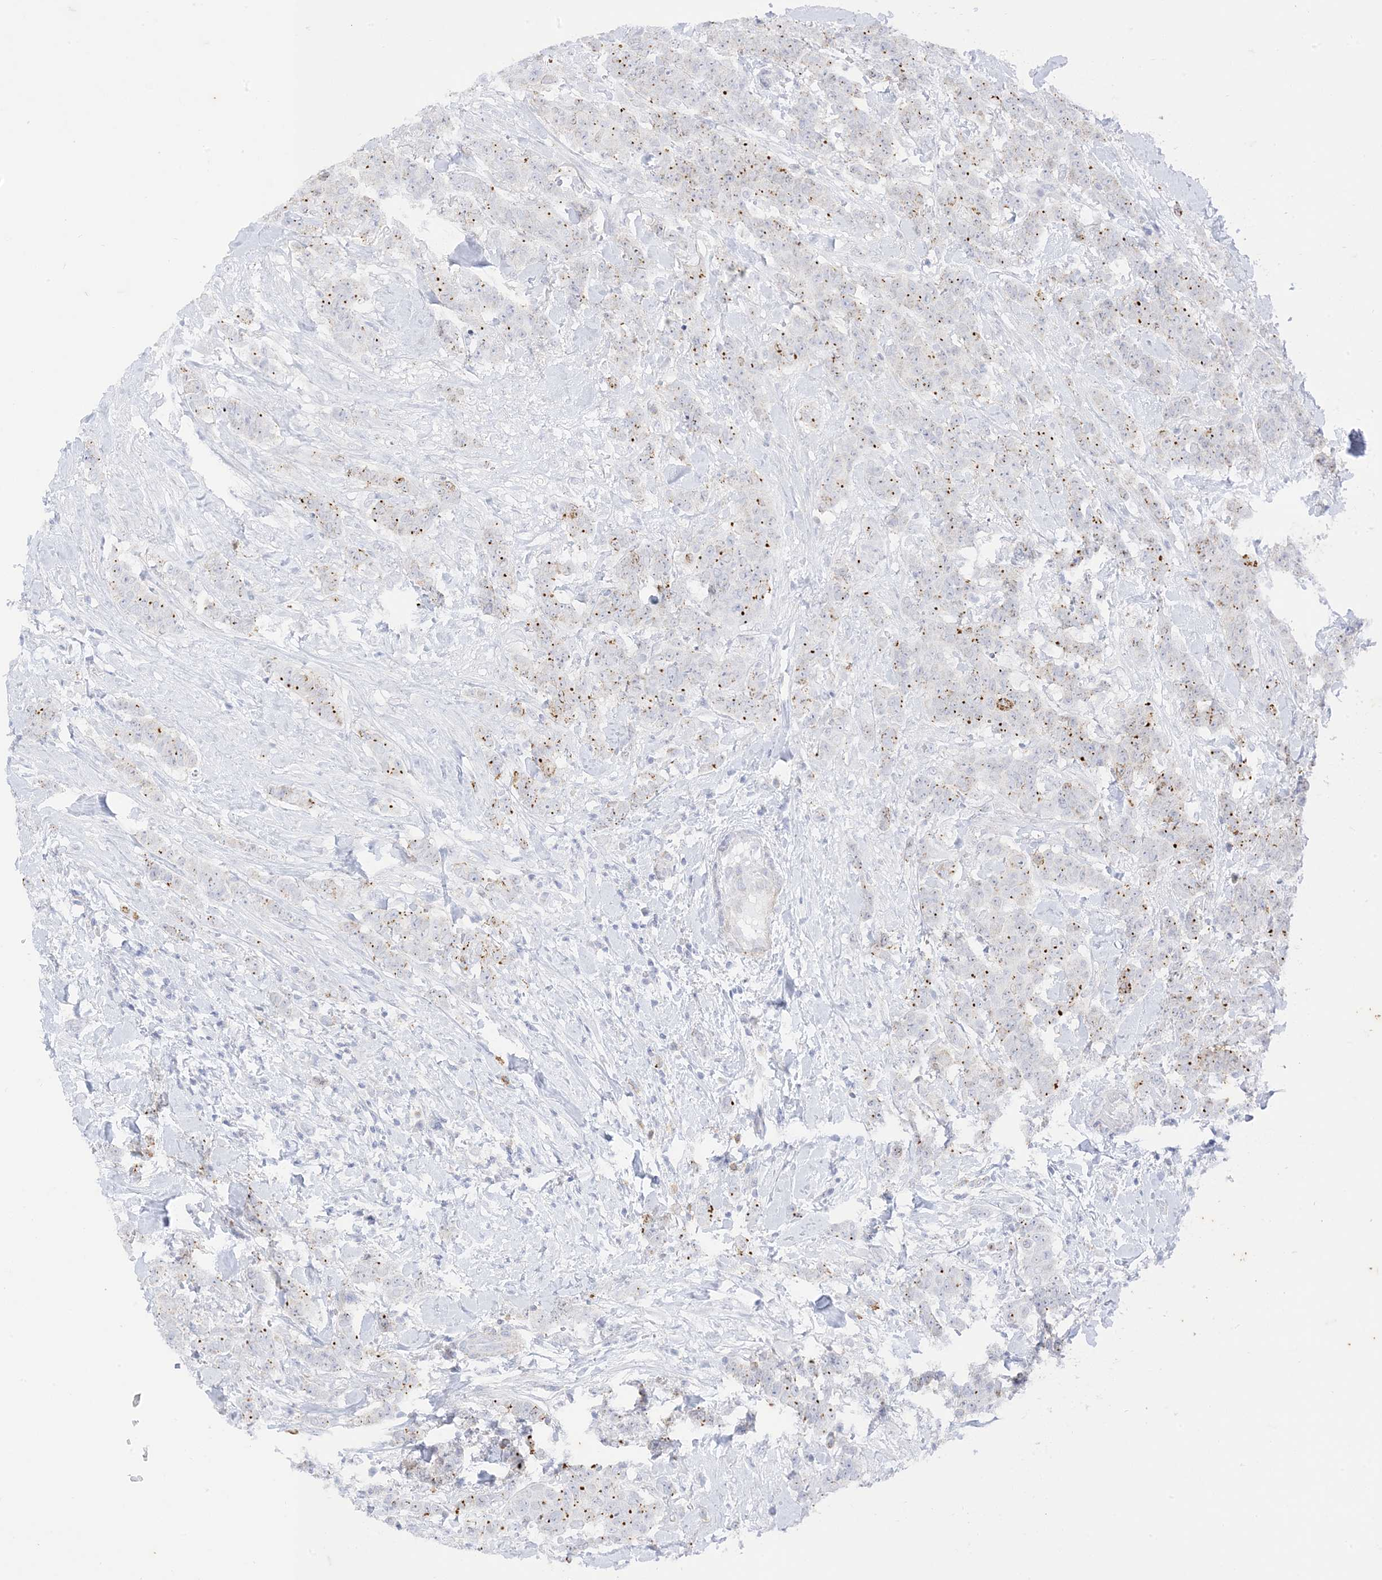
{"staining": {"intensity": "weak", "quantity": "<25%", "location": "cytoplasmic/membranous"}, "tissue": "breast cancer", "cell_type": "Tumor cells", "image_type": "cancer", "snomed": [{"axis": "morphology", "description": "Duct carcinoma"}, {"axis": "topography", "description": "Breast"}], "caption": "IHC micrograph of neoplastic tissue: human breast cancer stained with DAB (3,3'-diaminobenzidine) shows no significant protein staining in tumor cells.", "gene": "RAC1", "patient": {"sex": "female", "age": 40}}